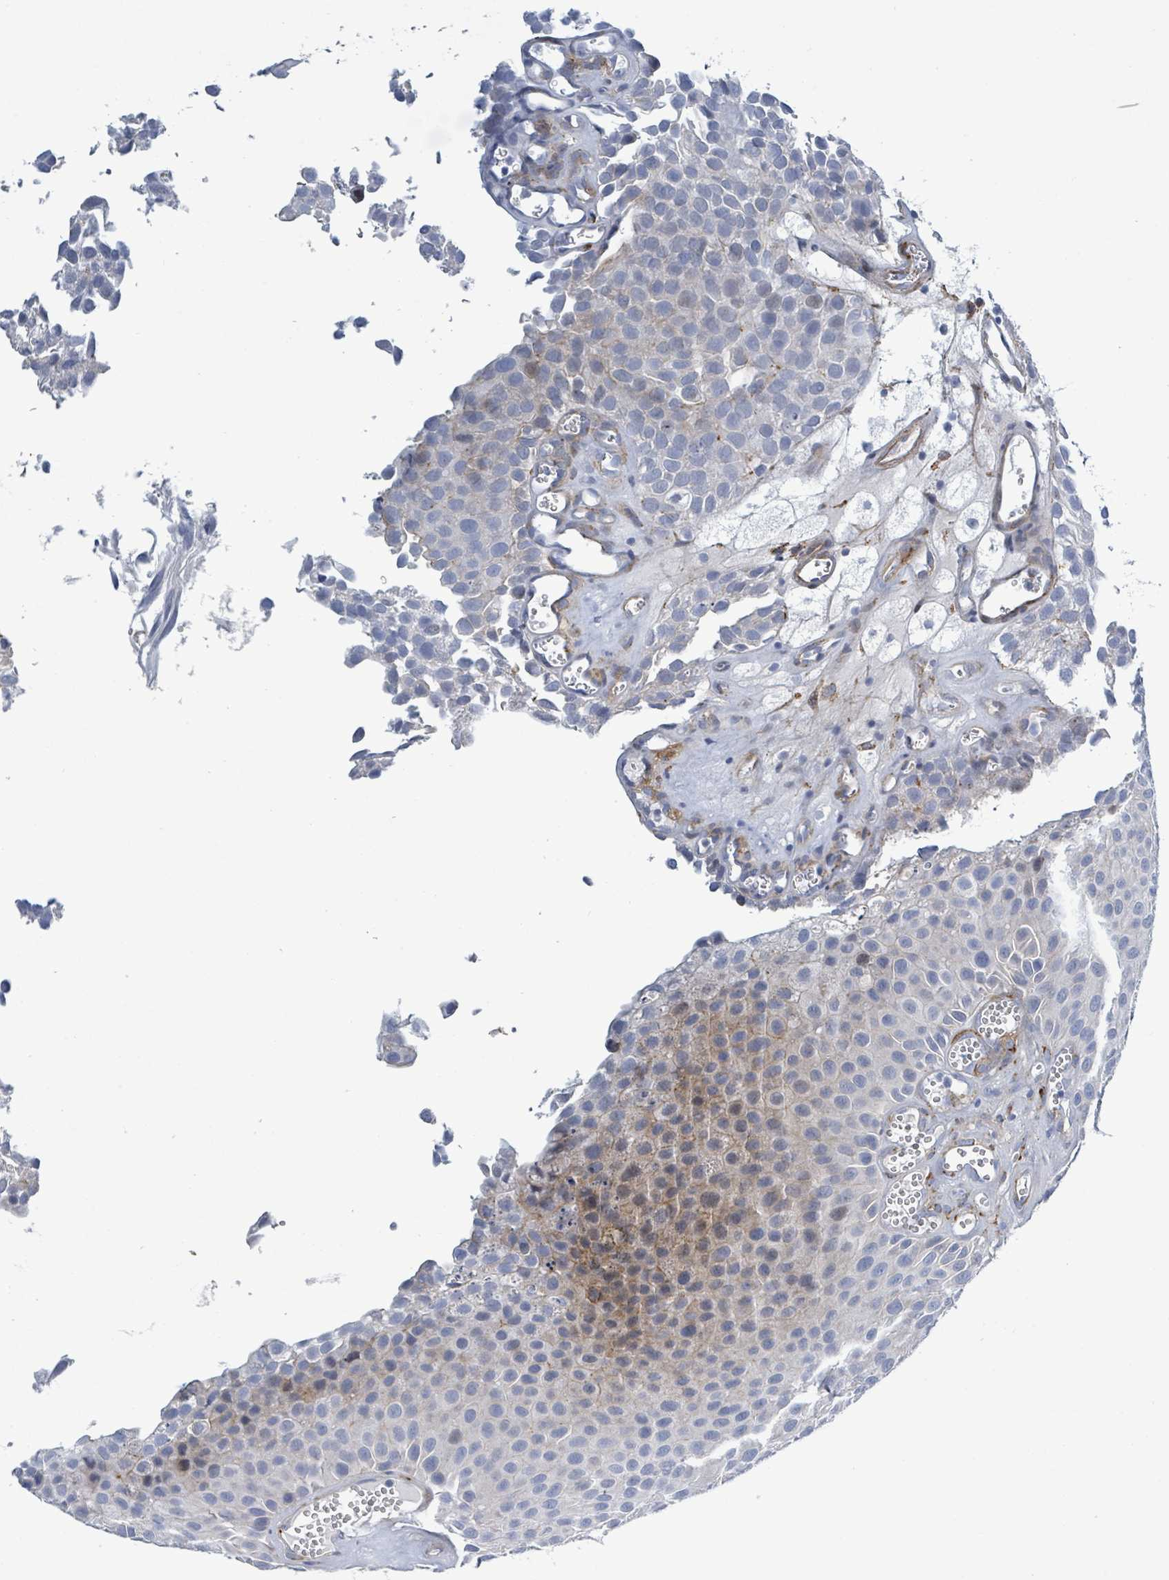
{"staining": {"intensity": "negative", "quantity": "none", "location": "none"}, "tissue": "urothelial cancer", "cell_type": "Tumor cells", "image_type": "cancer", "snomed": [{"axis": "morphology", "description": "Urothelial carcinoma, Low grade"}, {"axis": "topography", "description": "Urinary bladder"}], "caption": "Immunohistochemical staining of urothelial carcinoma (low-grade) reveals no significant positivity in tumor cells.", "gene": "DMRTC1B", "patient": {"sex": "male", "age": 88}}